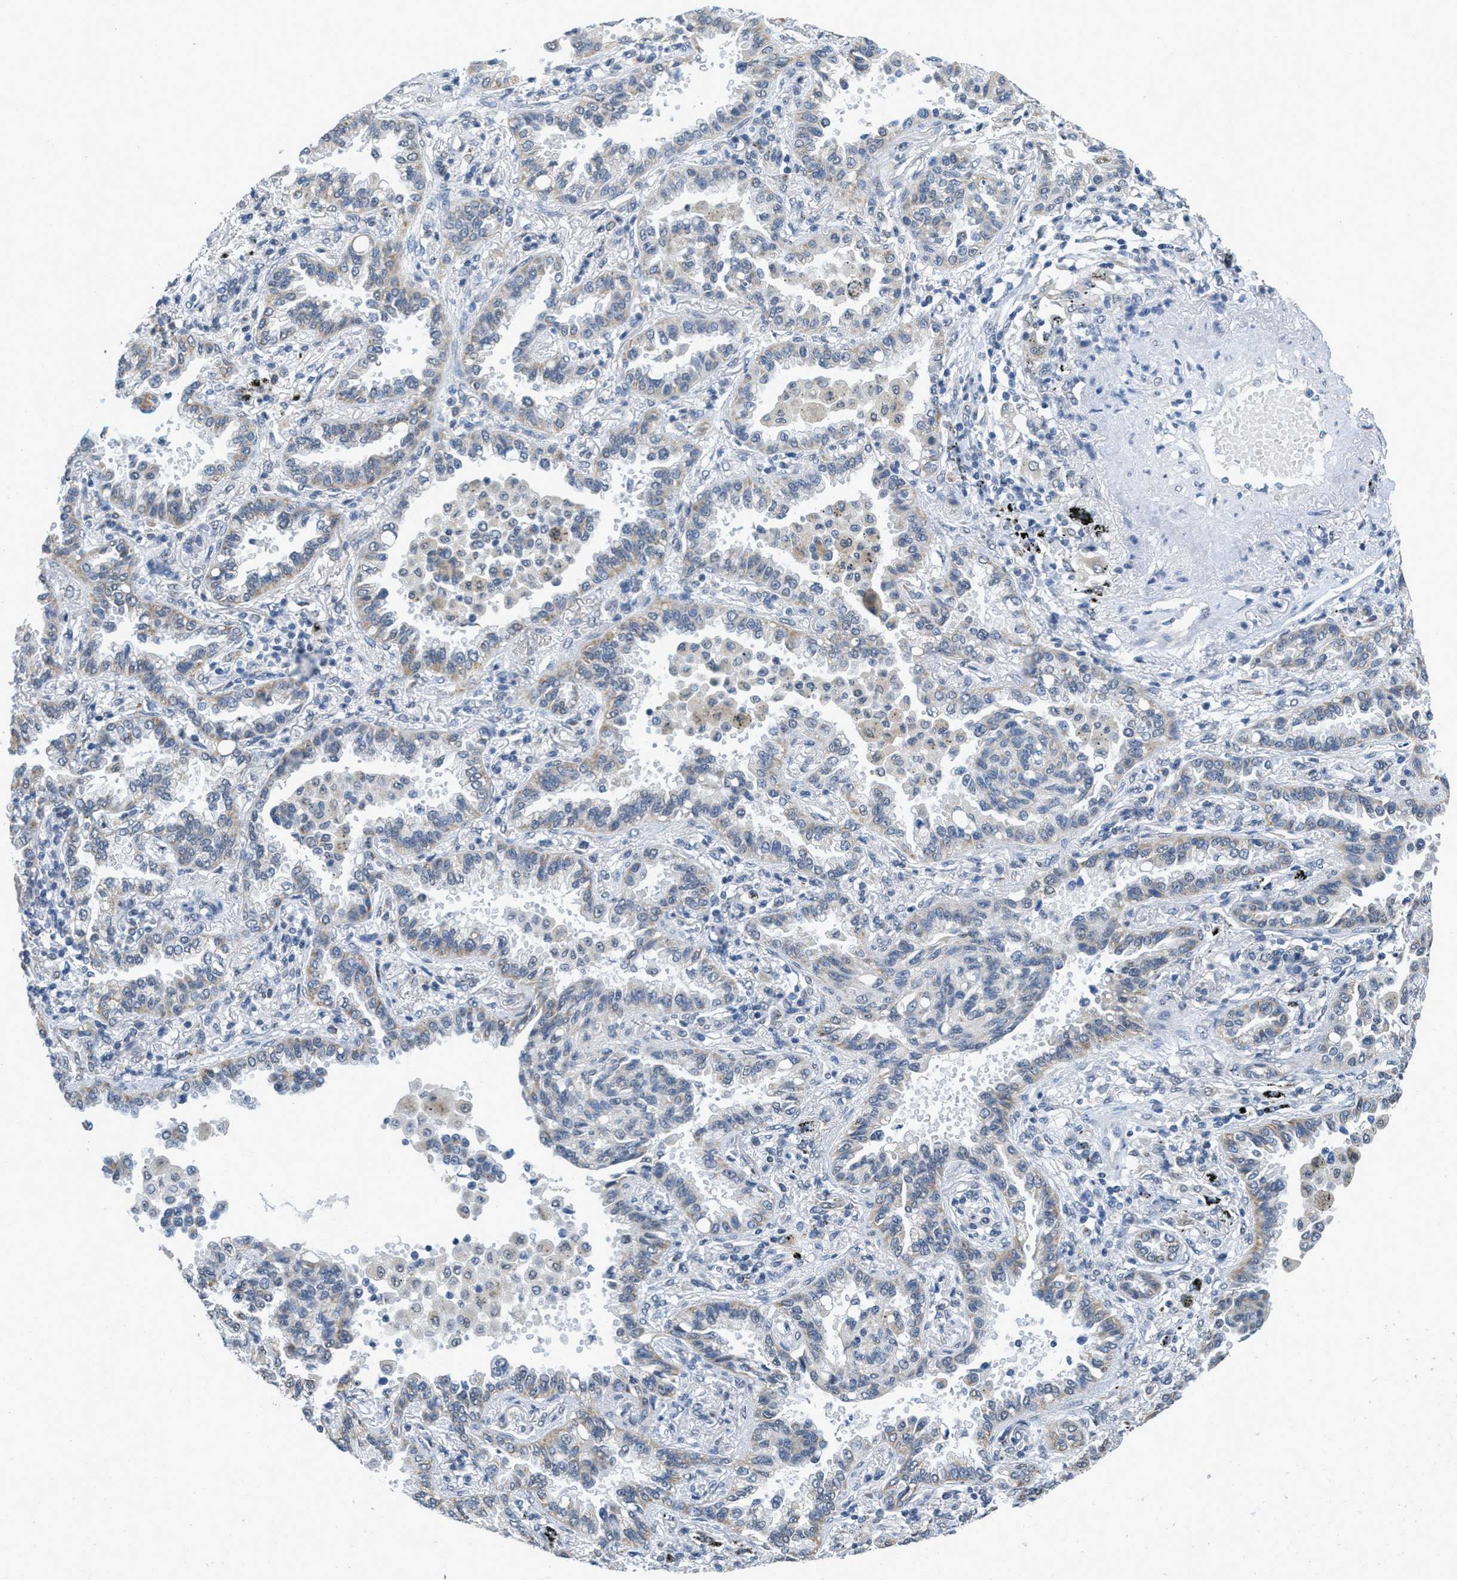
{"staining": {"intensity": "weak", "quantity": "<25%", "location": "cytoplasmic/membranous"}, "tissue": "lung cancer", "cell_type": "Tumor cells", "image_type": "cancer", "snomed": [{"axis": "morphology", "description": "Normal tissue, NOS"}, {"axis": "morphology", "description": "Adenocarcinoma, NOS"}, {"axis": "topography", "description": "Lung"}], "caption": "IHC of human lung cancer (adenocarcinoma) shows no staining in tumor cells.", "gene": "TOMM70", "patient": {"sex": "male", "age": 59}}